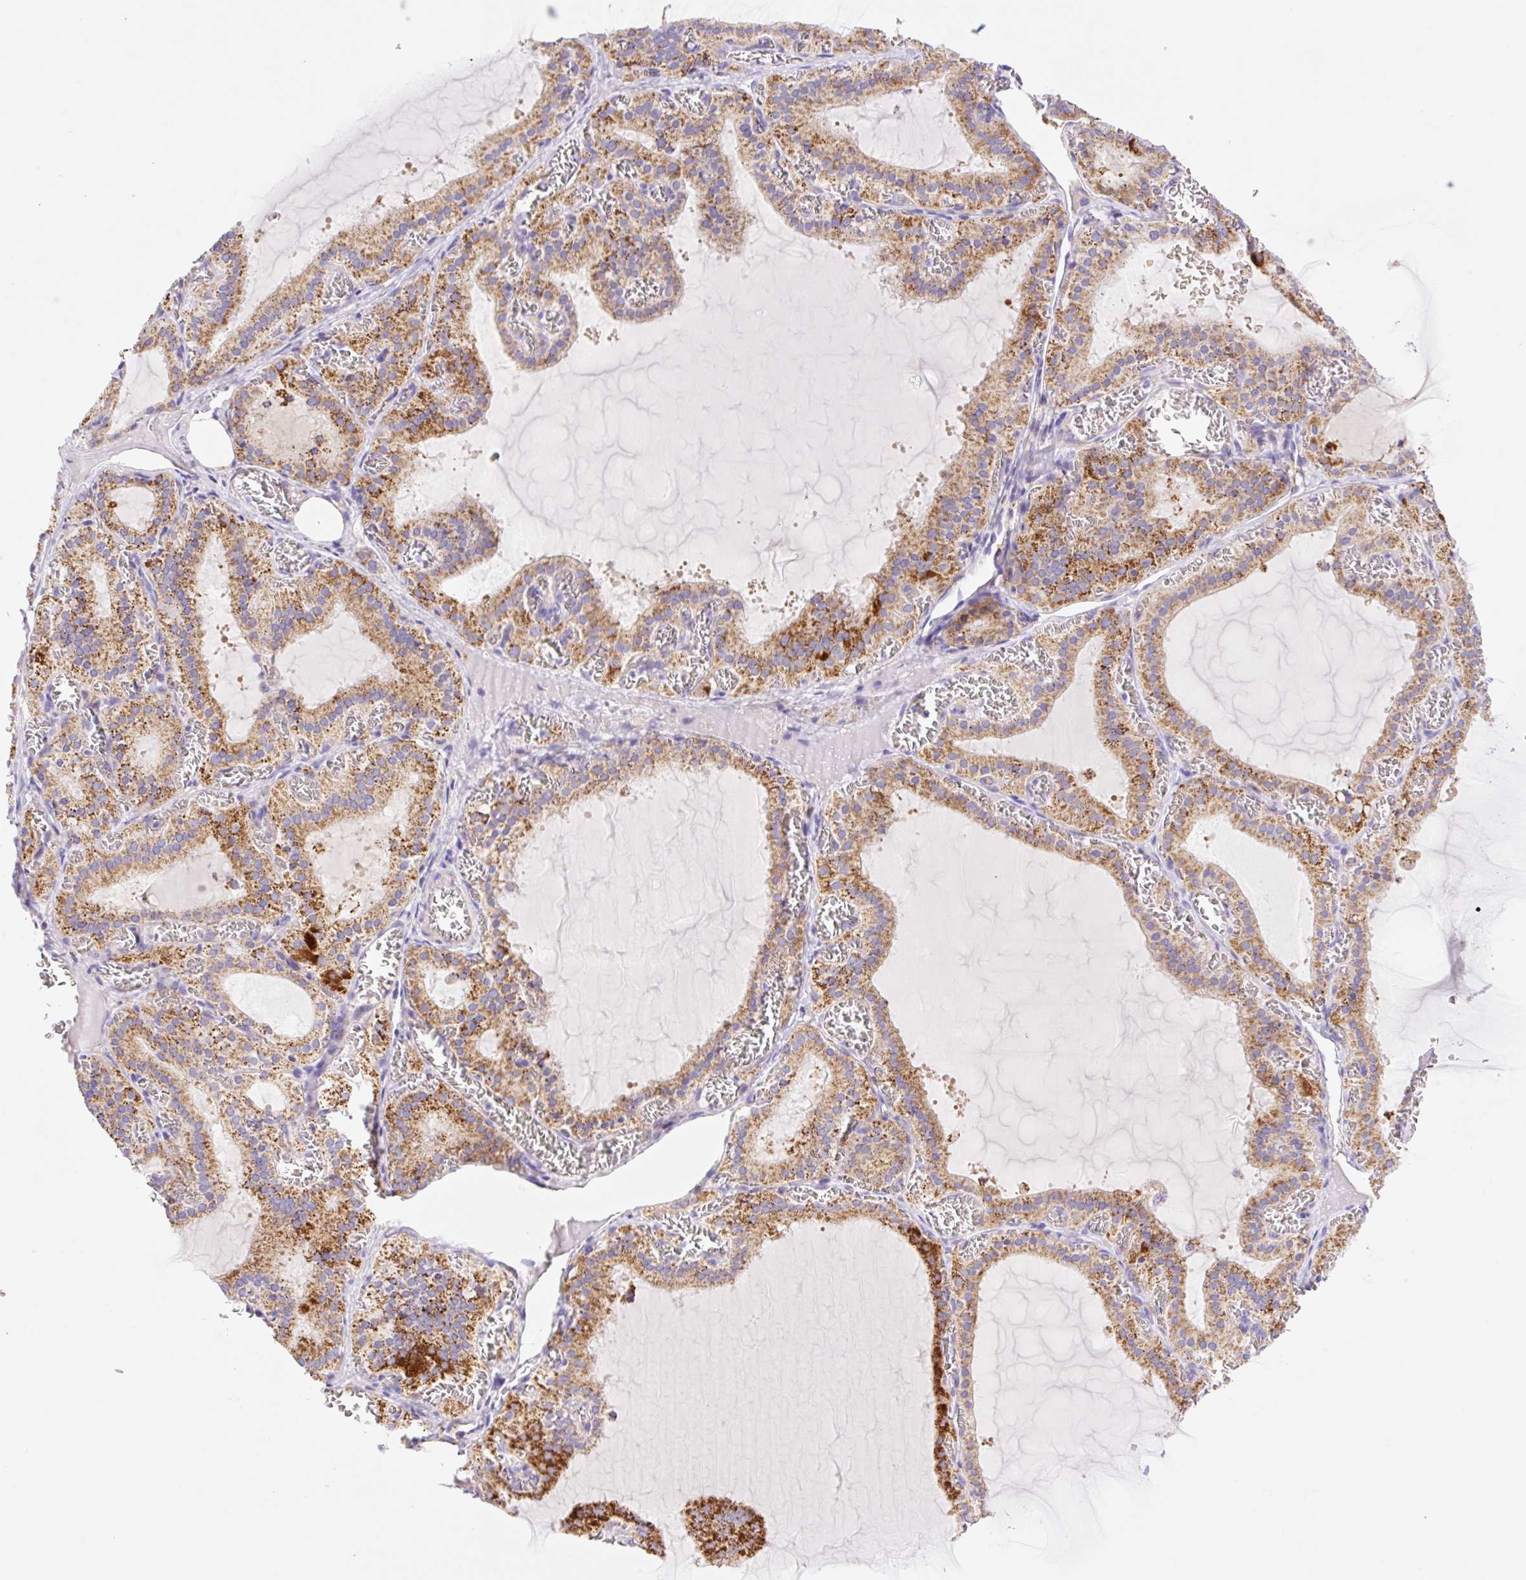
{"staining": {"intensity": "moderate", "quantity": ">75%", "location": "cytoplasmic/membranous"}, "tissue": "thyroid gland", "cell_type": "Glandular cells", "image_type": "normal", "snomed": [{"axis": "morphology", "description": "Normal tissue, NOS"}, {"axis": "topography", "description": "Thyroid gland"}], "caption": "This photomicrograph exhibits immunohistochemistry (IHC) staining of benign human thyroid gland, with medium moderate cytoplasmic/membranous staining in approximately >75% of glandular cells.", "gene": "ETNK2", "patient": {"sex": "female", "age": 30}}